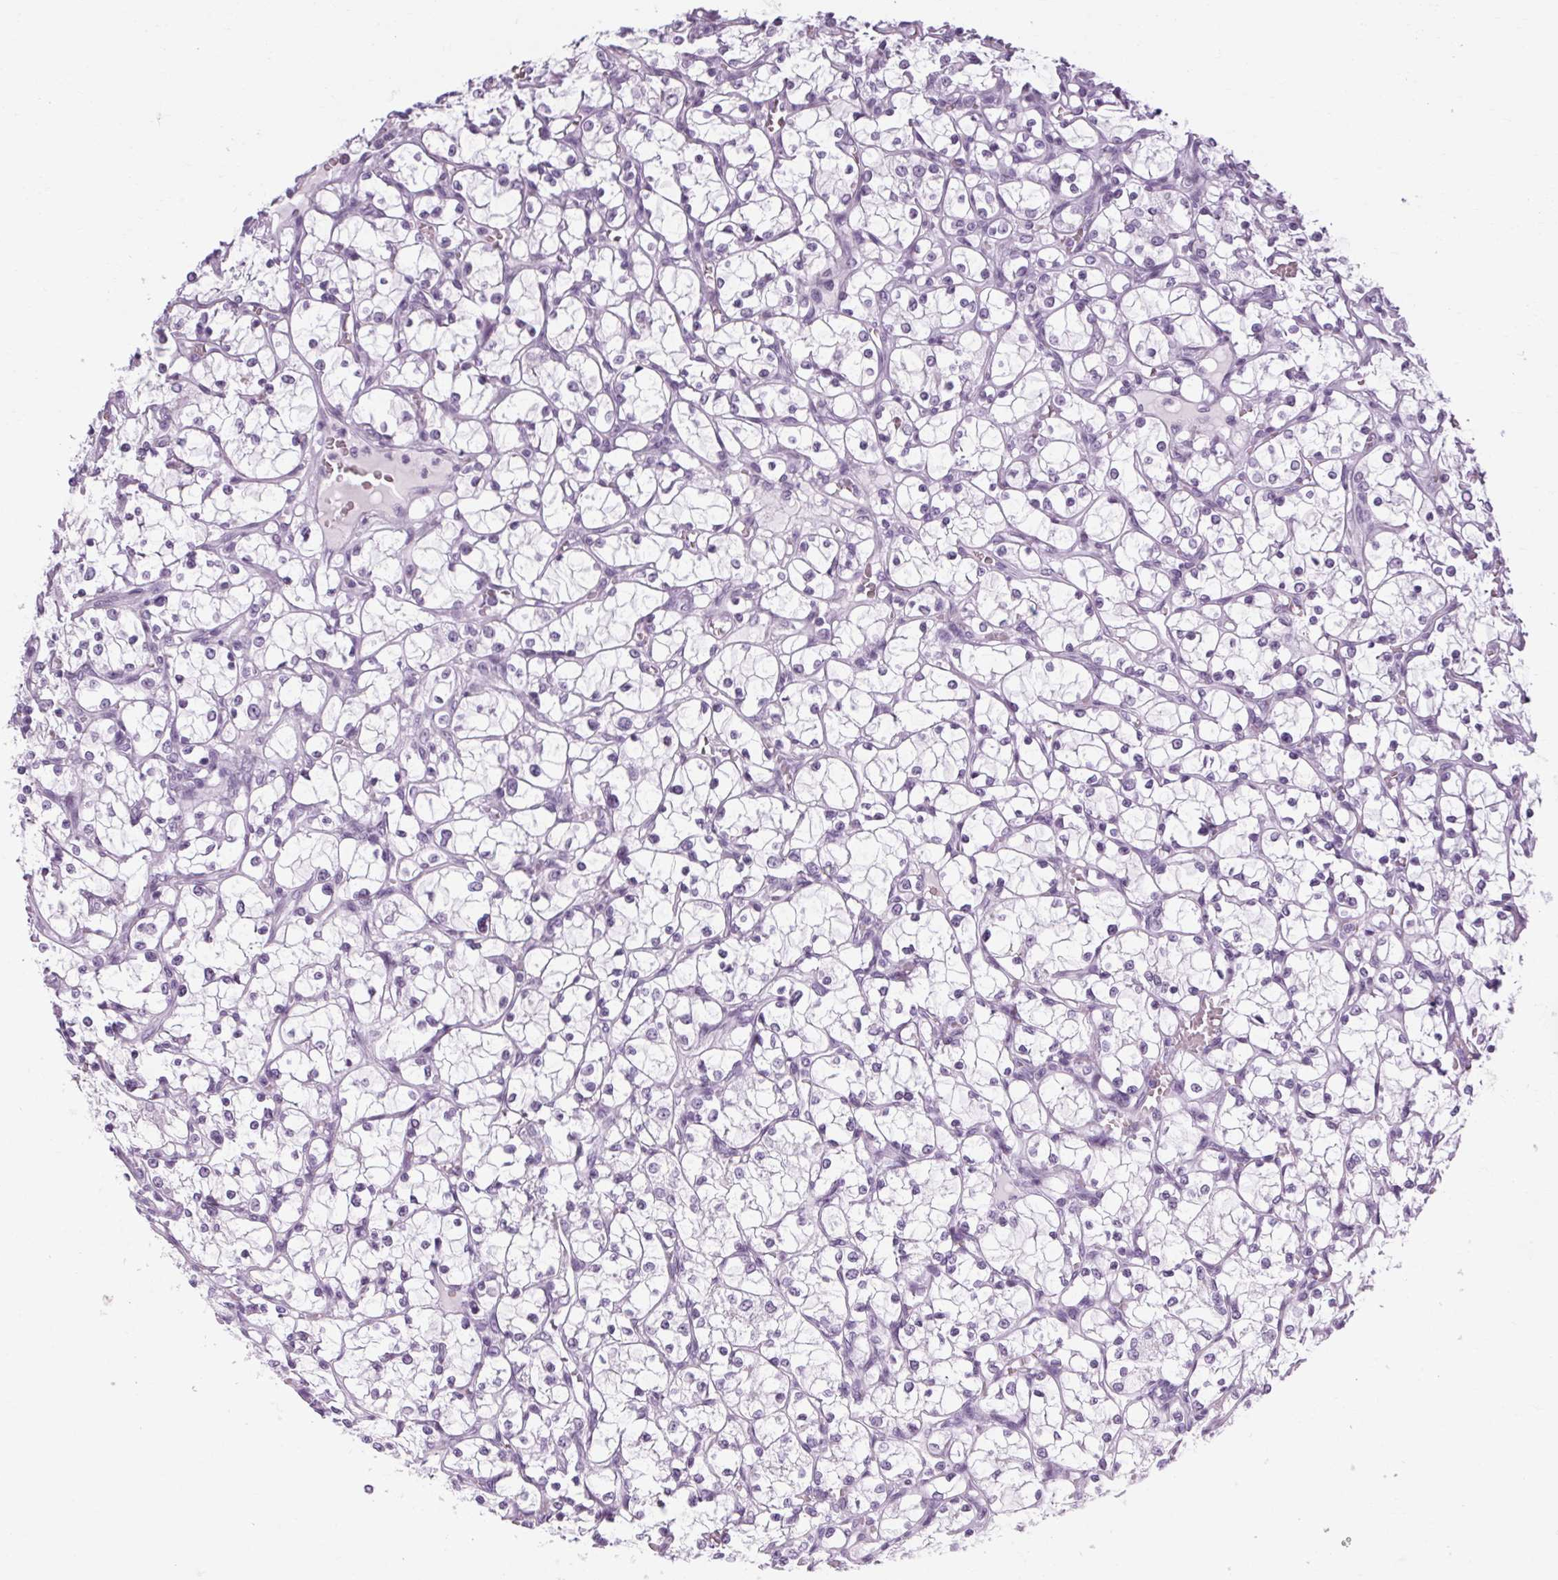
{"staining": {"intensity": "negative", "quantity": "none", "location": "none"}, "tissue": "renal cancer", "cell_type": "Tumor cells", "image_type": "cancer", "snomed": [{"axis": "morphology", "description": "Adenocarcinoma, NOS"}, {"axis": "topography", "description": "Kidney"}], "caption": "Renal adenocarcinoma was stained to show a protein in brown. There is no significant positivity in tumor cells.", "gene": "POMC", "patient": {"sex": "female", "age": 69}}